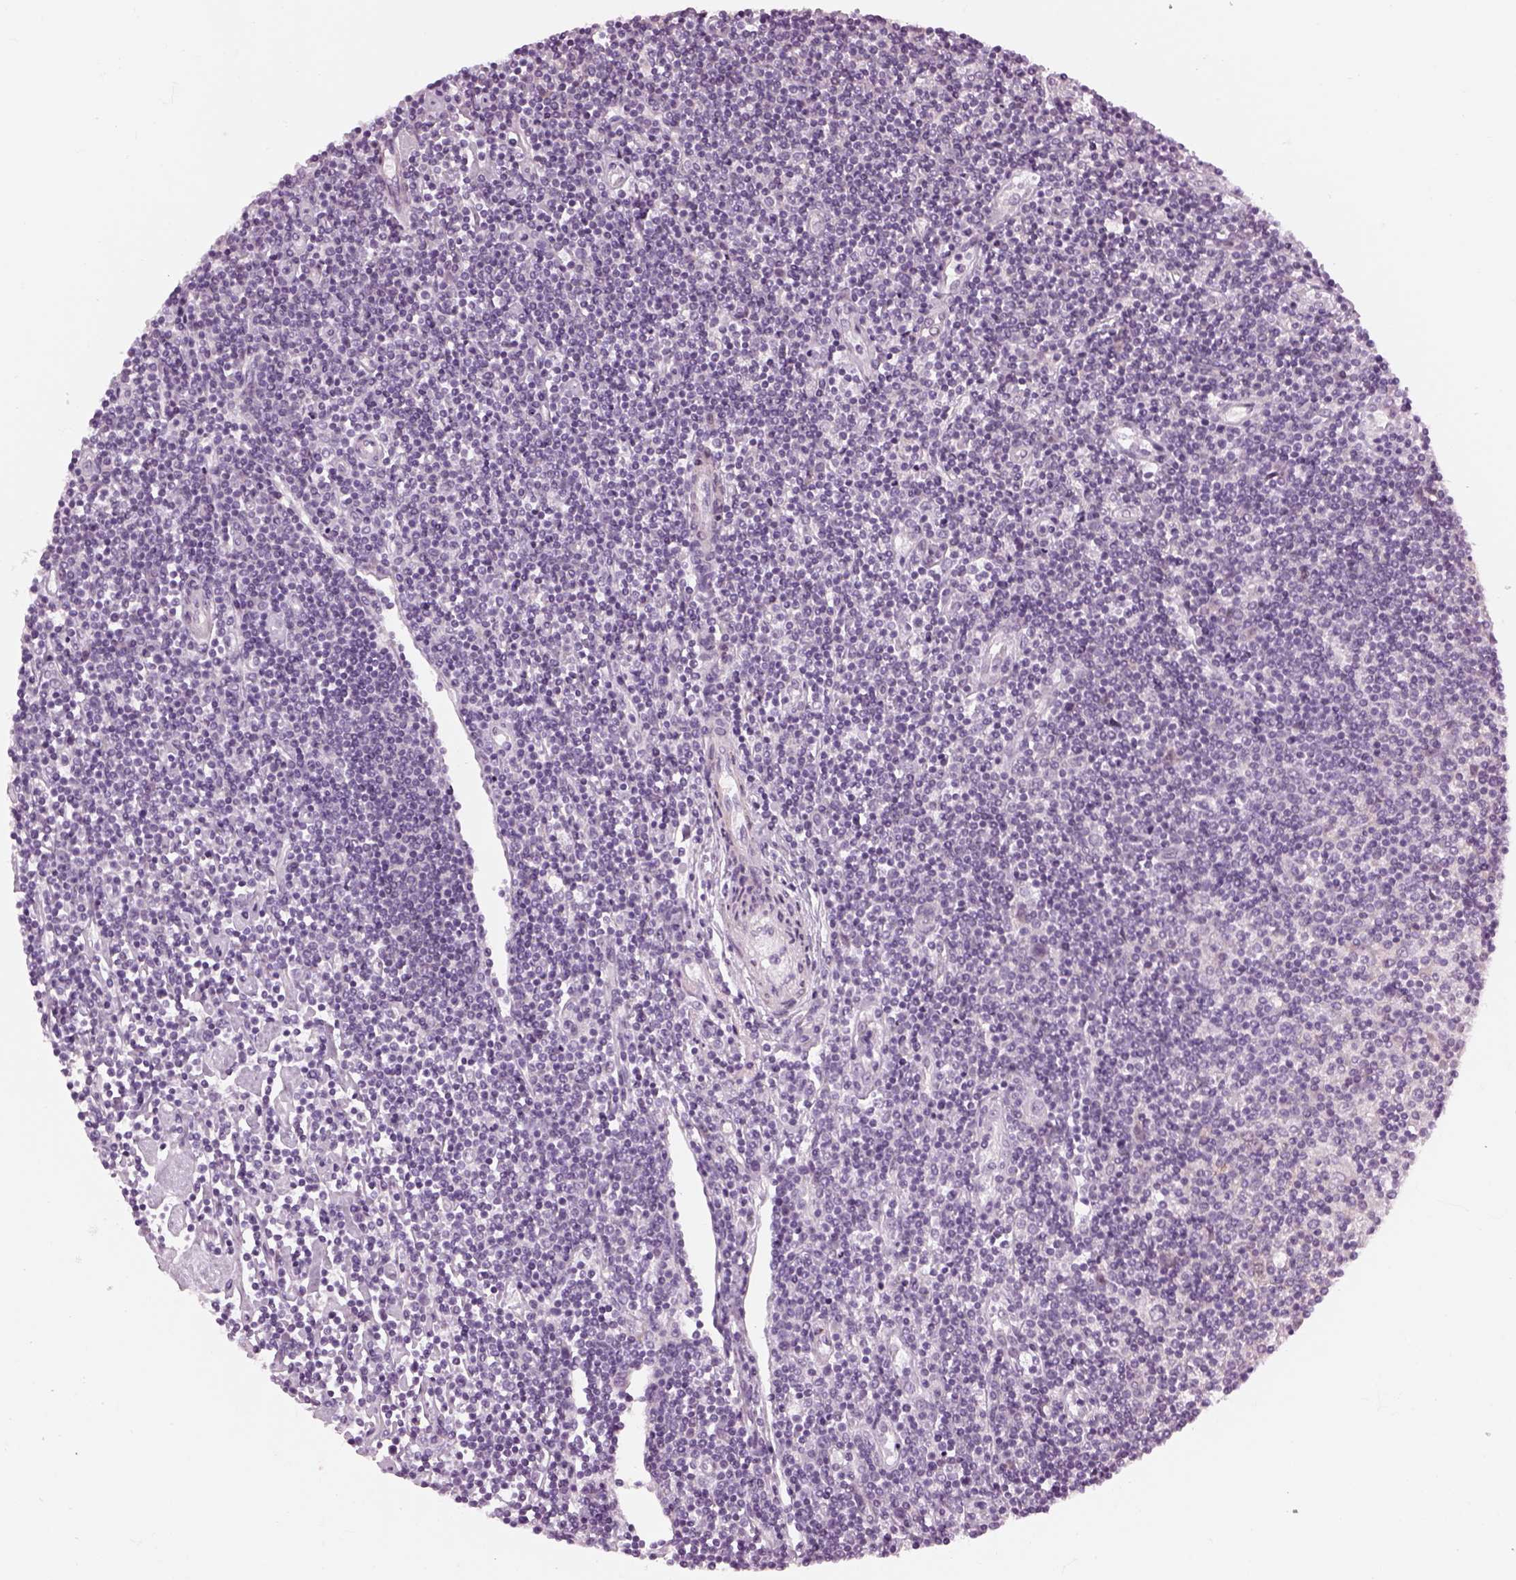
{"staining": {"intensity": "negative", "quantity": "none", "location": "none"}, "tissue": "lymphoma", "cell_type": "Tumor cells", "image_type": "cancer", "snomed": [{"axis": "morphology", "description": "Hodgkin's disease, NOS"}, {"axis": "topography", "description": "Lymph node"}], "caption": "IHC of Hodgkin's disease reveals no staining in tumor cells. Brightfield microscopy of immunohistochemistry (IHC) stained with DAB (3,3'-diaminobenzidine) (brown) and hematoxylin (blue), captured at high magnification.", "gene": "LRRIQ3", "patient": {"sex": "male", "age": 40}}